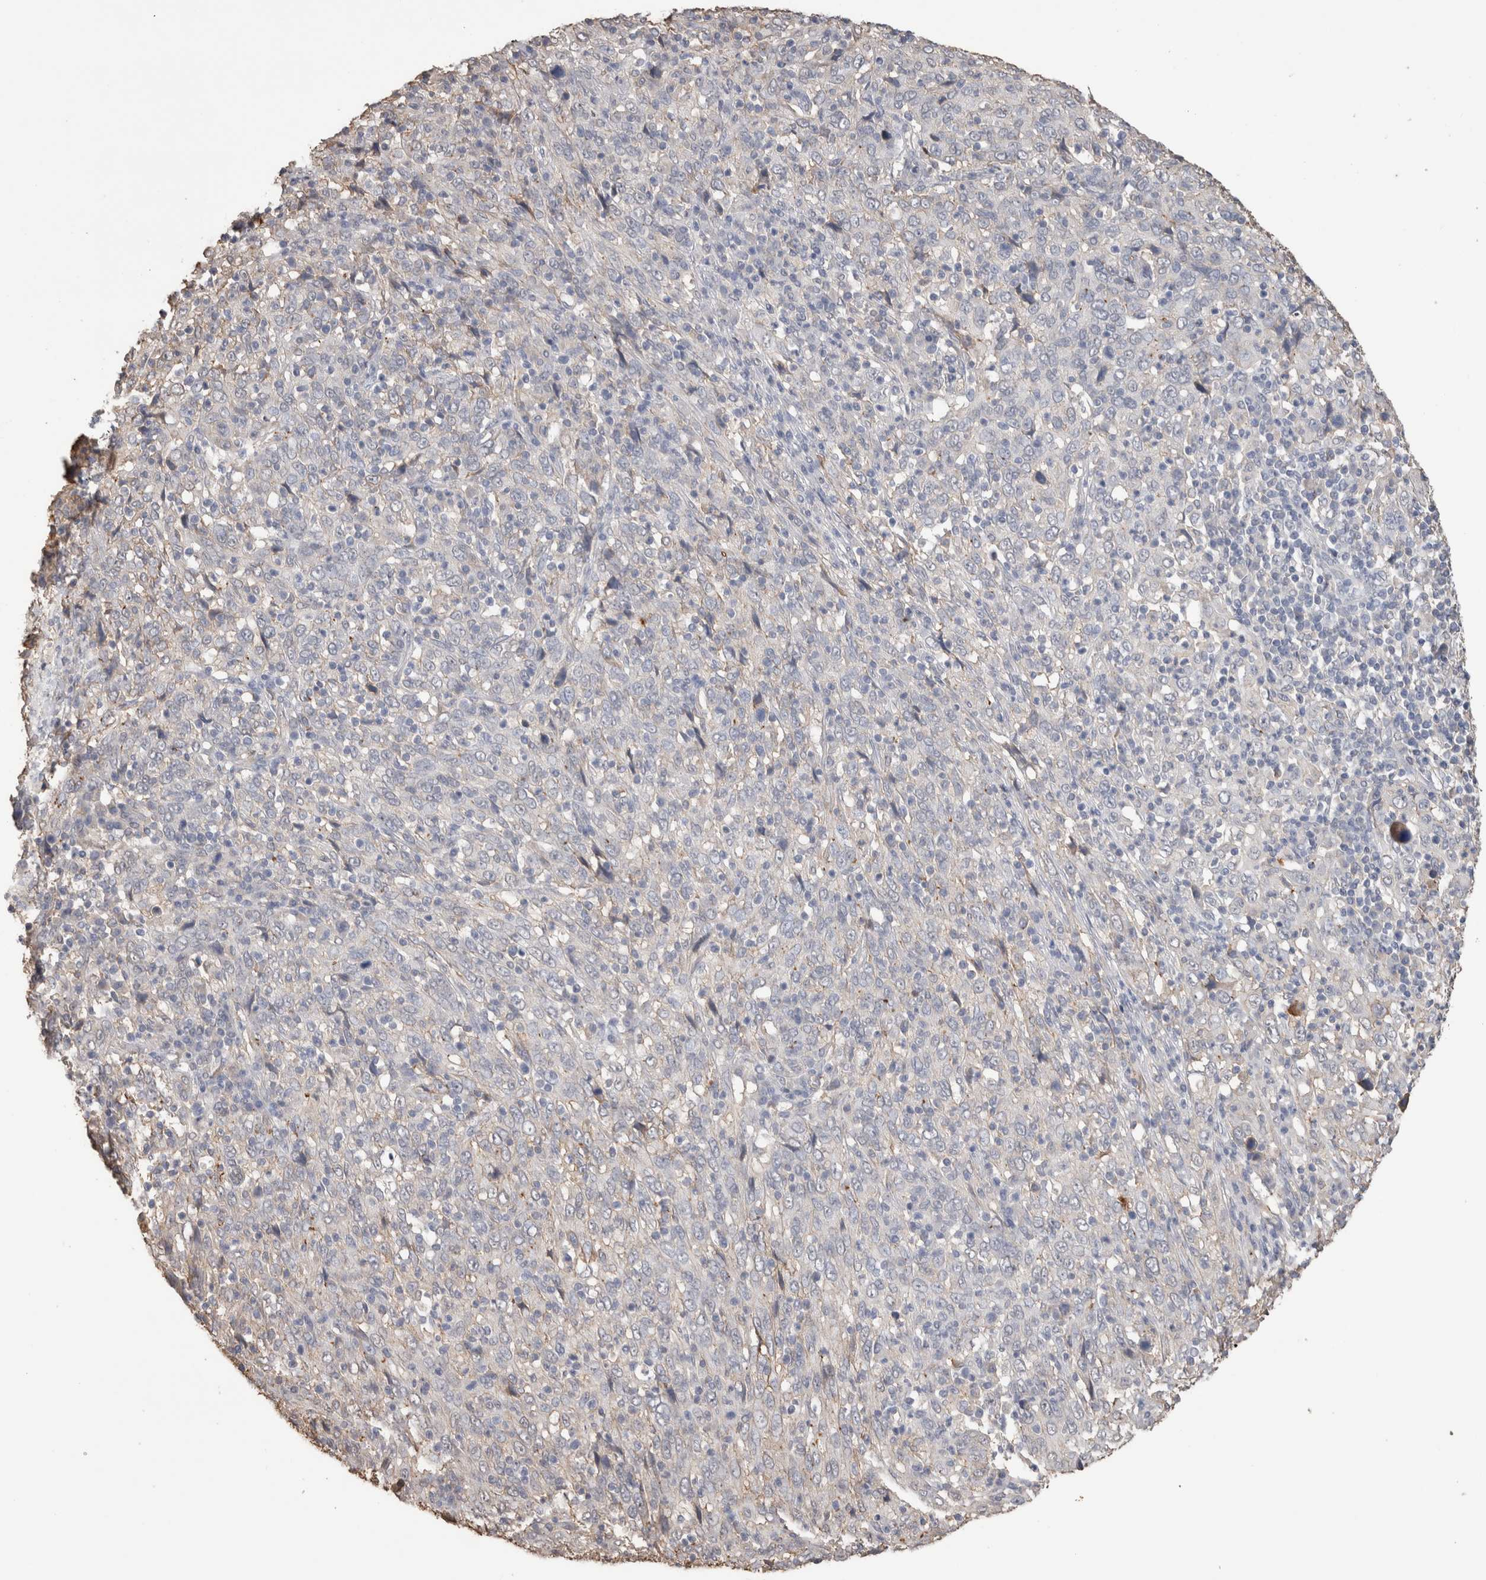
{"staining": {"intensity": "negative", "quantity": "none", "location": "none"}, "tissue": "cervical cancer", "cell_type": "Tumor cells", "image_type": "cancer", "snomed": [{"axis": "morphology", "description": "Squamous cell carcinoma, NOS"}, {"axis": "topography", "description": "Cervix"}], "caption": "Cervical squamous cell carcinoma was stained to show a protein in brown. There is no significant staining in tumor cells. (Immunohistochemistry, brightfield microscopy, high magnification).", "gene": "S100A10", "patient": {"sex": "female", "age": 46}}